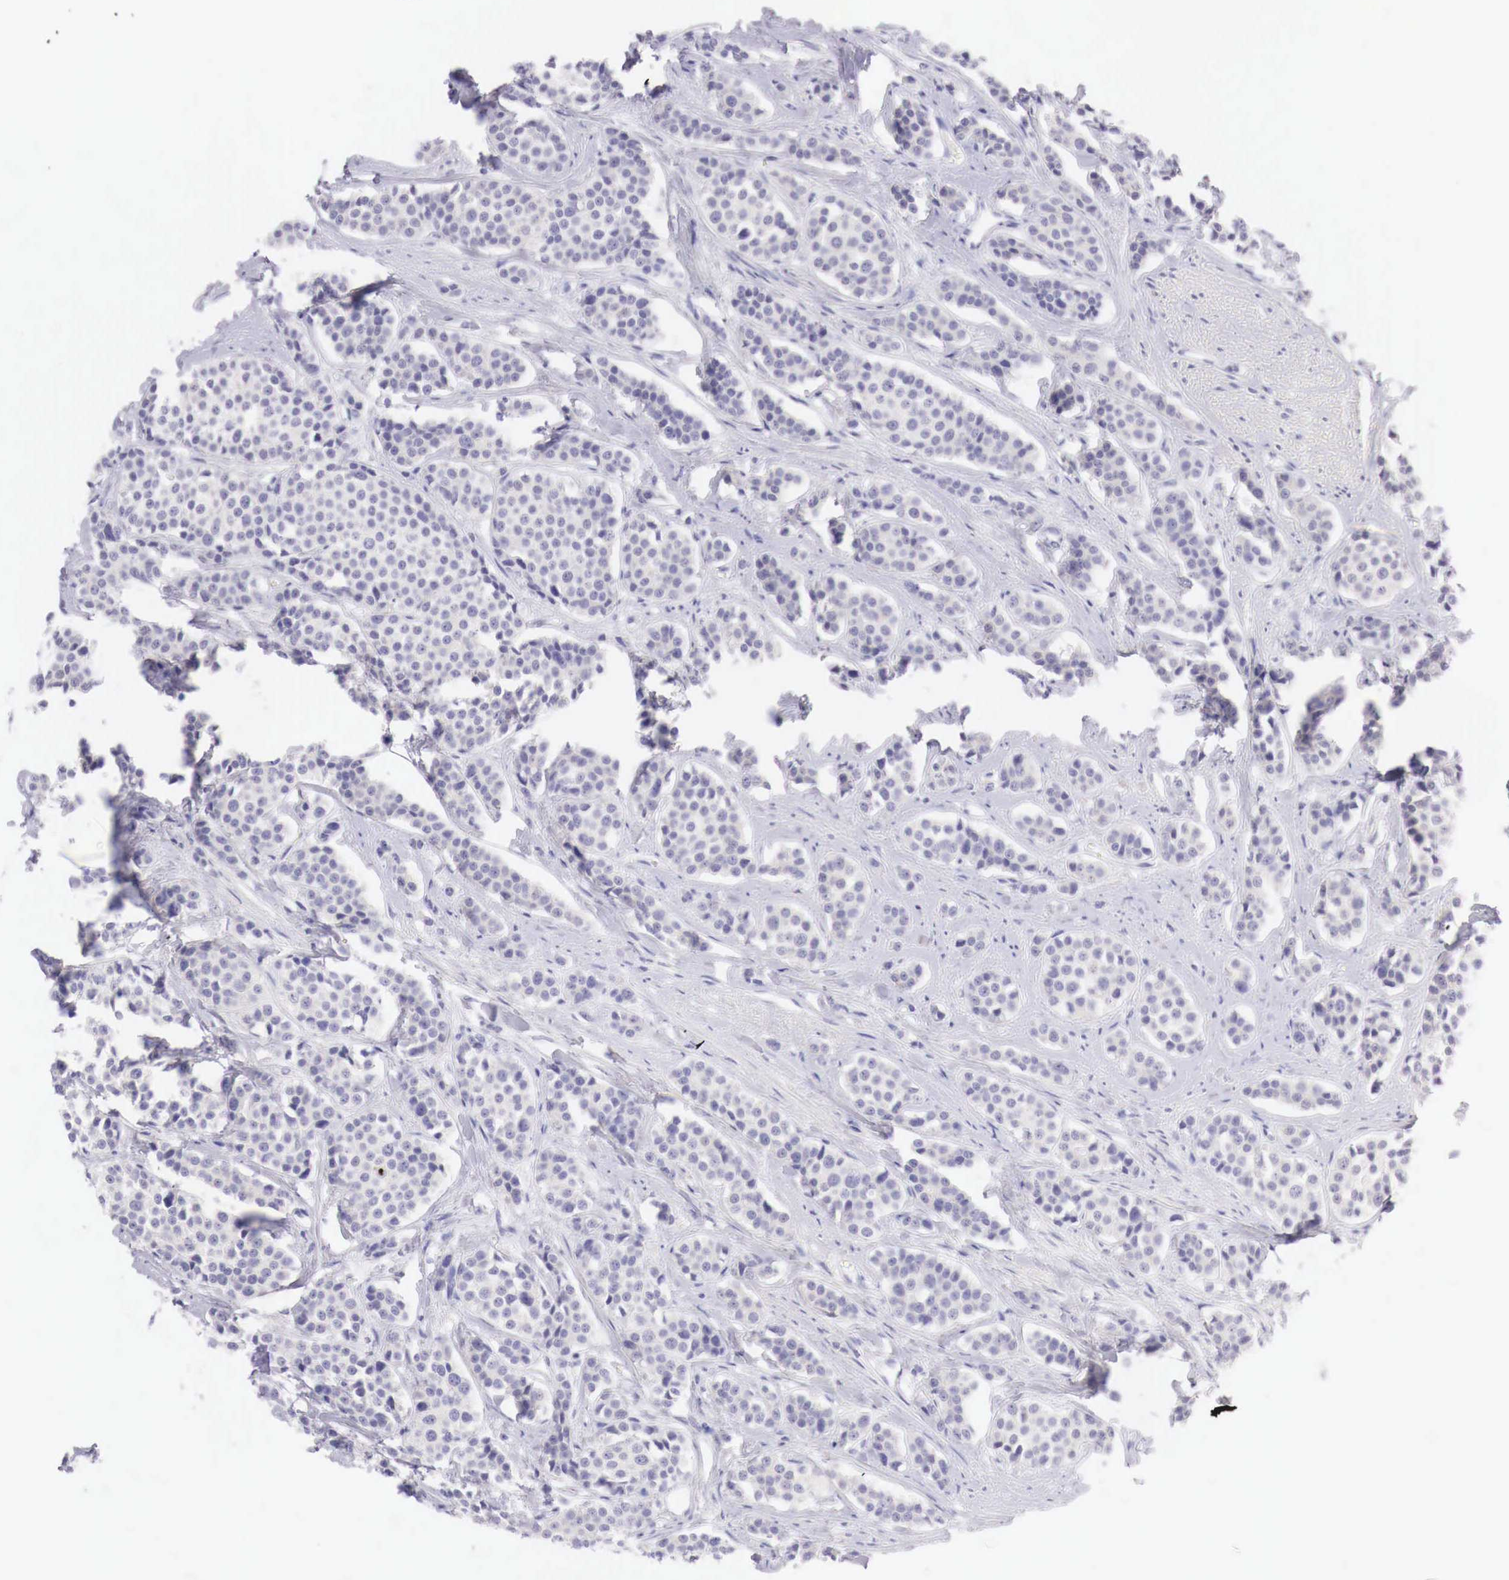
{"staining": {"intensity": "negative", "quantity": "none", "location": "none"}, "tissue": "carcinoid", "cell_type": "Tumor cells", "image_type": "cancer", "snomed": [{"axis": "morphology", "description": "Carcinoid, malignant, NOS"}, {"axis": "topography", "description": "Small intestine"}], "caption": "IHC of malignant carcinoid exhibits no expression in tumor cells. (DAB (3,3'-diaminobenzidine) IHC with hematoxylin counter stain).", "gene": "BCL6", "patient": {"sex": "male", "age": 60}}